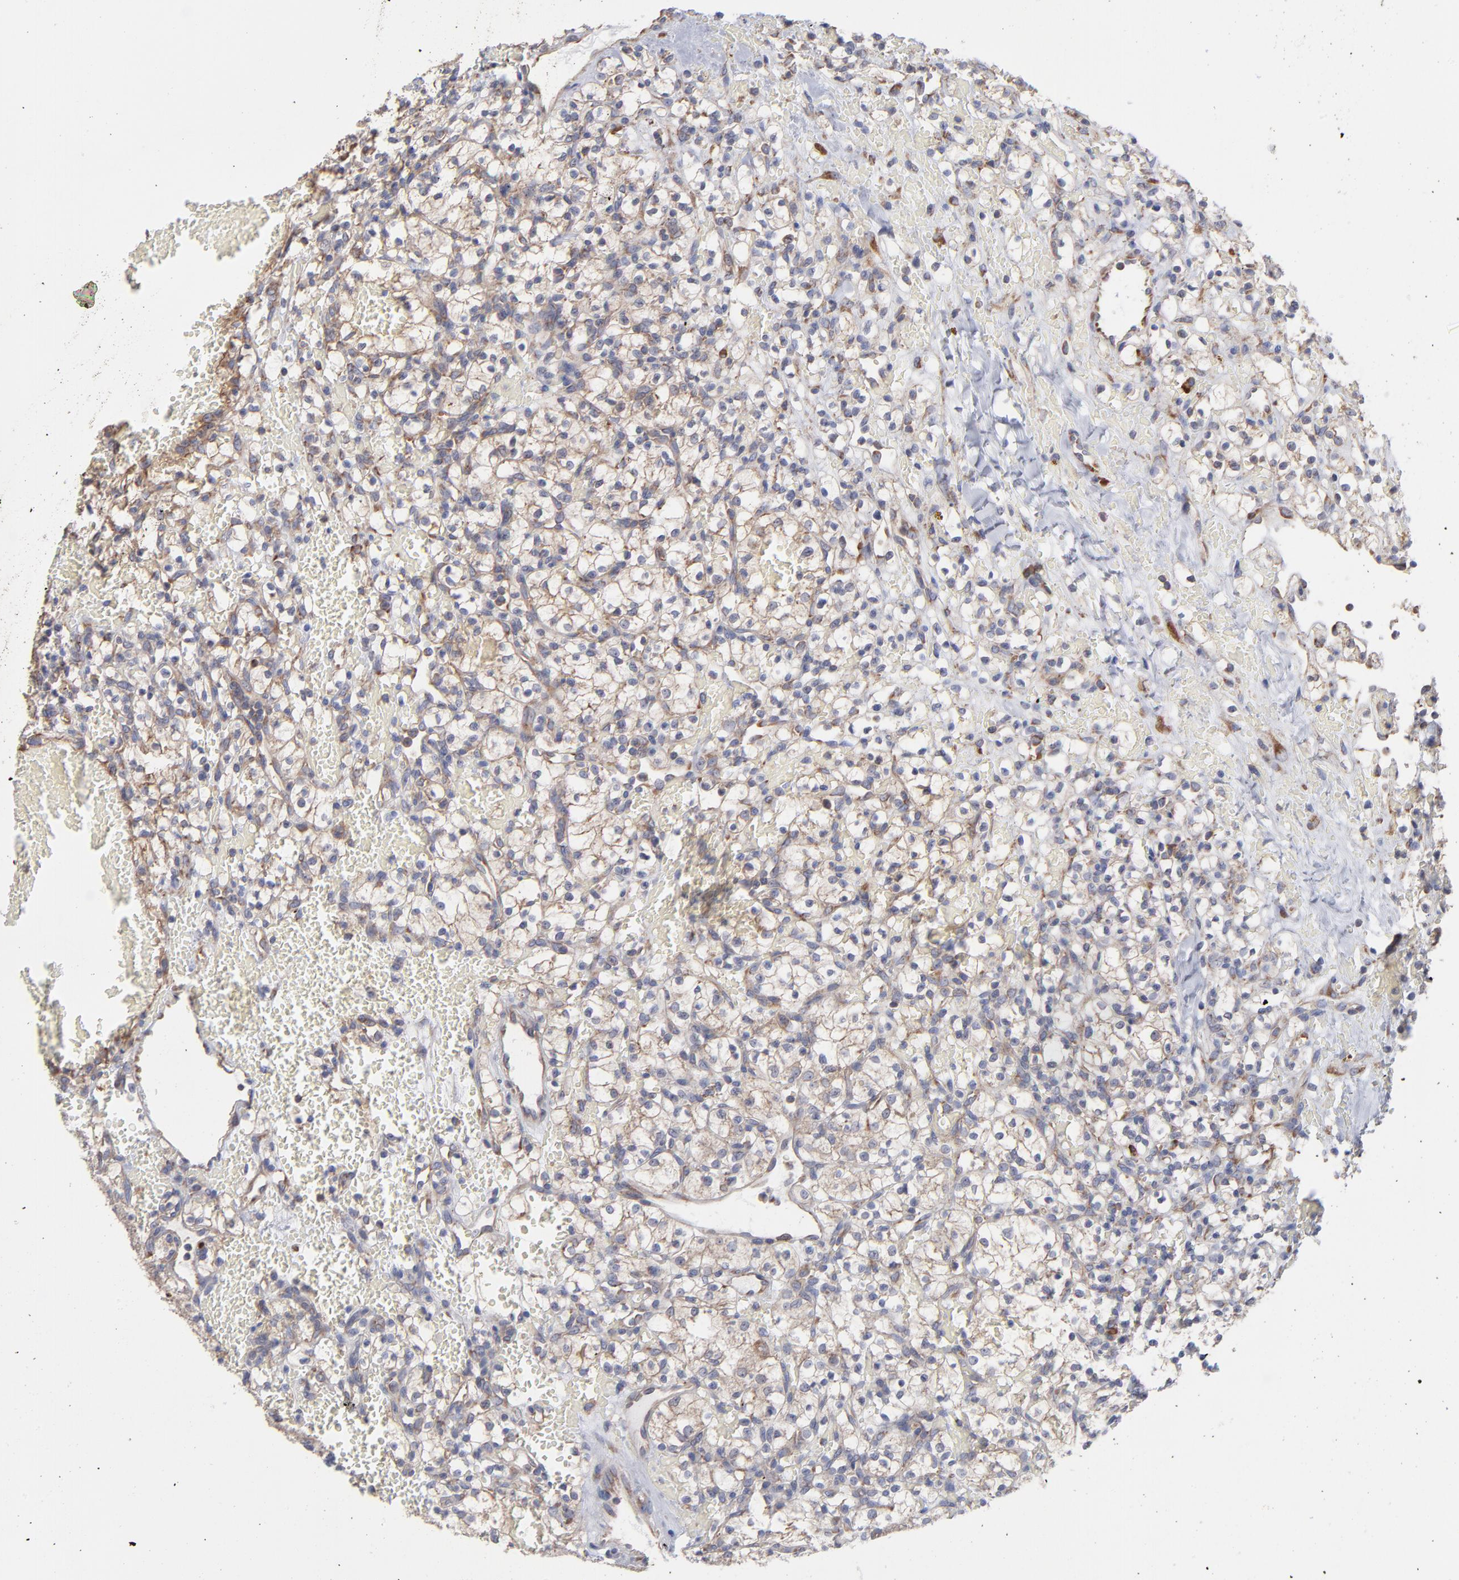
{"staining": {"intensity": "weak", "quantity": ">75%", "location": "cytoplasmic/membranous"}, "tissue": "renal cancer", "cell_type": "Tumor cells", "image_type": "cancer", "snomed": [{"axis": "morphology", "description": "Adenocarcinoma, NOS"}, {"axis": "topography", "description": "Kidney"}], "caption": "Protein staining of adenocarcinoma (renal) tissue shows weak cytoplasmic/membranous positivity in approximately >75% of tumor cells. Using DAB (3,3'-diaminobenzidine) (brown) and hematoxylin (blue) stains, captured at high magnification using brightfield microscopy.", "gene": "RPL3", "patient": {"sex": "female", "age": 60}}